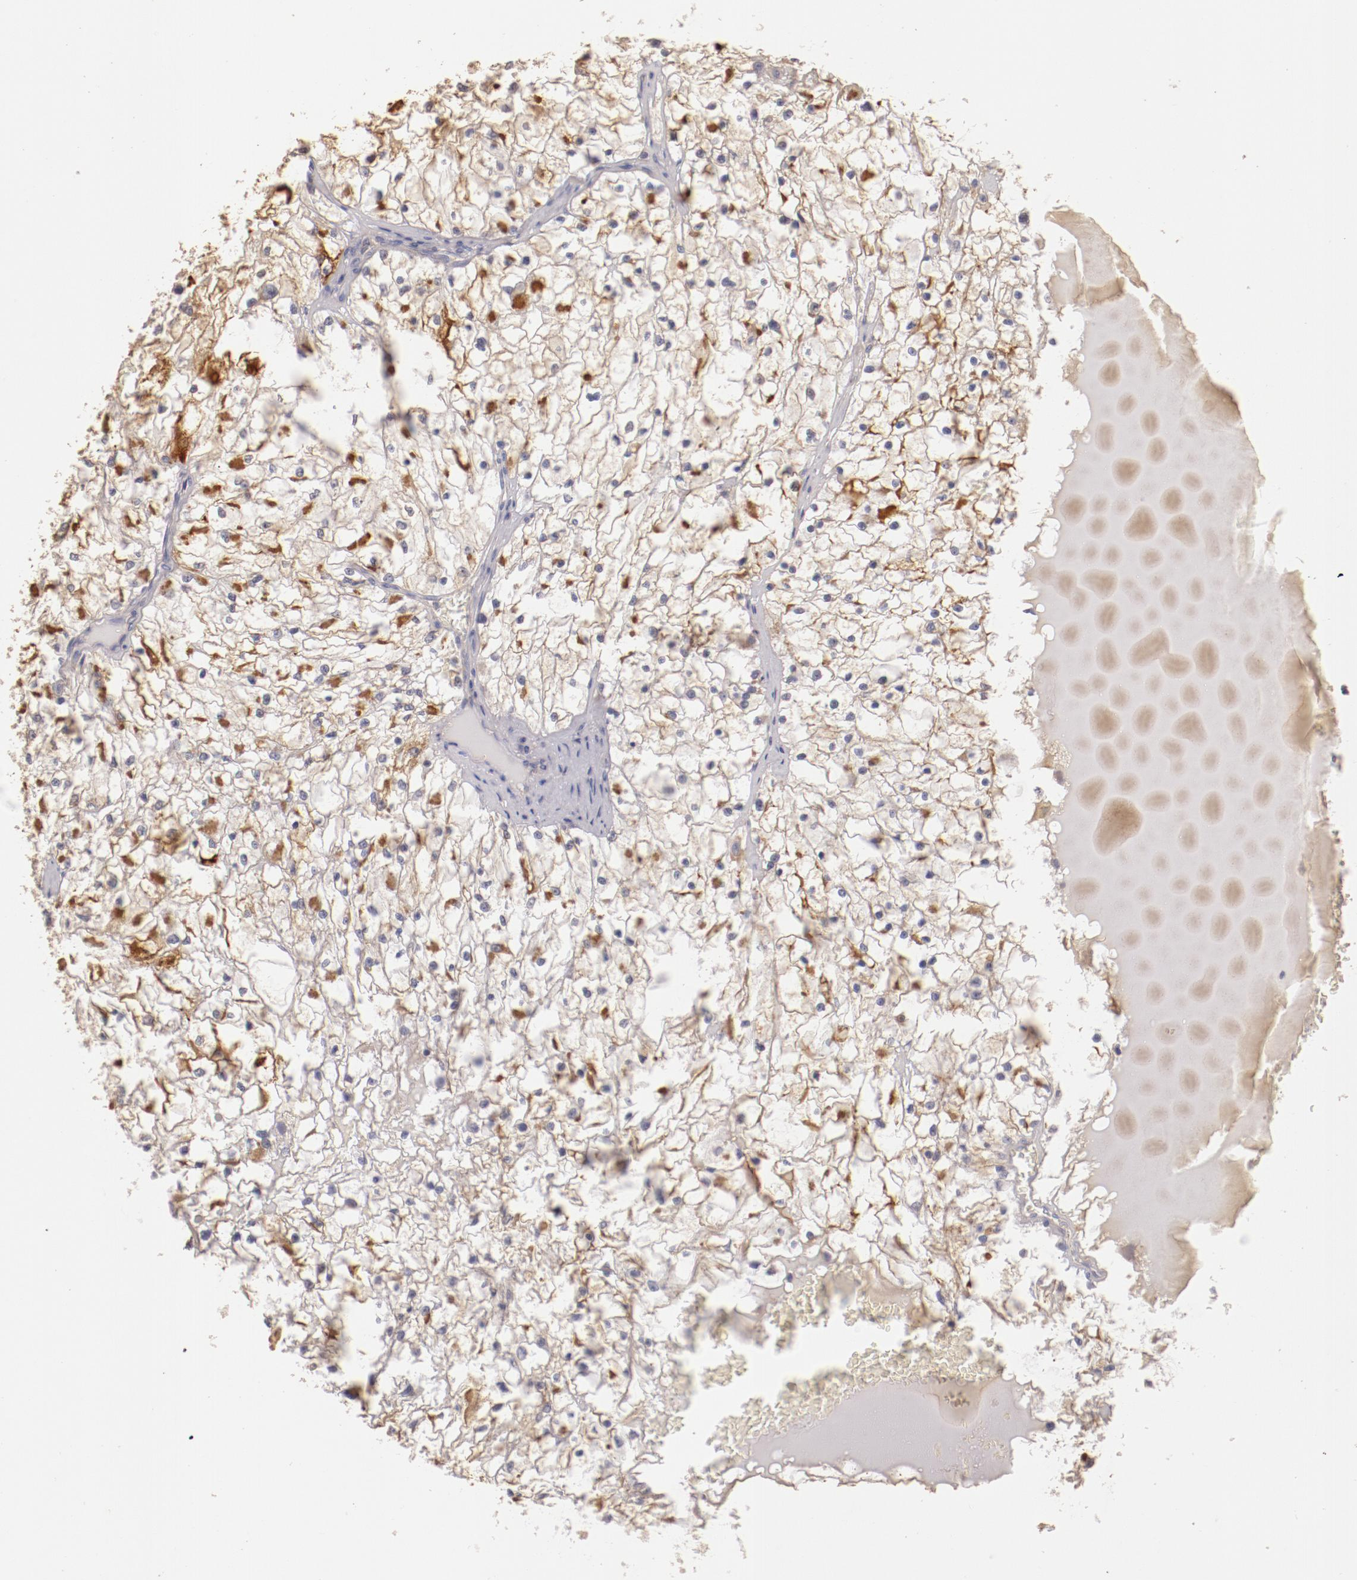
{"staining": {"intensity": "moderate", "quantity": "25%-75%", "location": "cytoplasmic/membranous"}, "tissue": "renal cancer", "cell_type": "Tumor cells", "image_type": "cancer", "snomed": [{"axis": "morphology", "description": "Adenocarcinoma, NOS"}, {"axis": "topography", "description": "Kidney"}], "caption": "A medium amount of moderate cytoplasmic/membranous expression is seen in about 25%-75% of tumor cells in renal adenocarcinoma tissue. (brown staining indicates protein expression, while blue staining denotes nuclei).", "gene": "MBL2", "patient": {"sex": "male", "age": 61}}